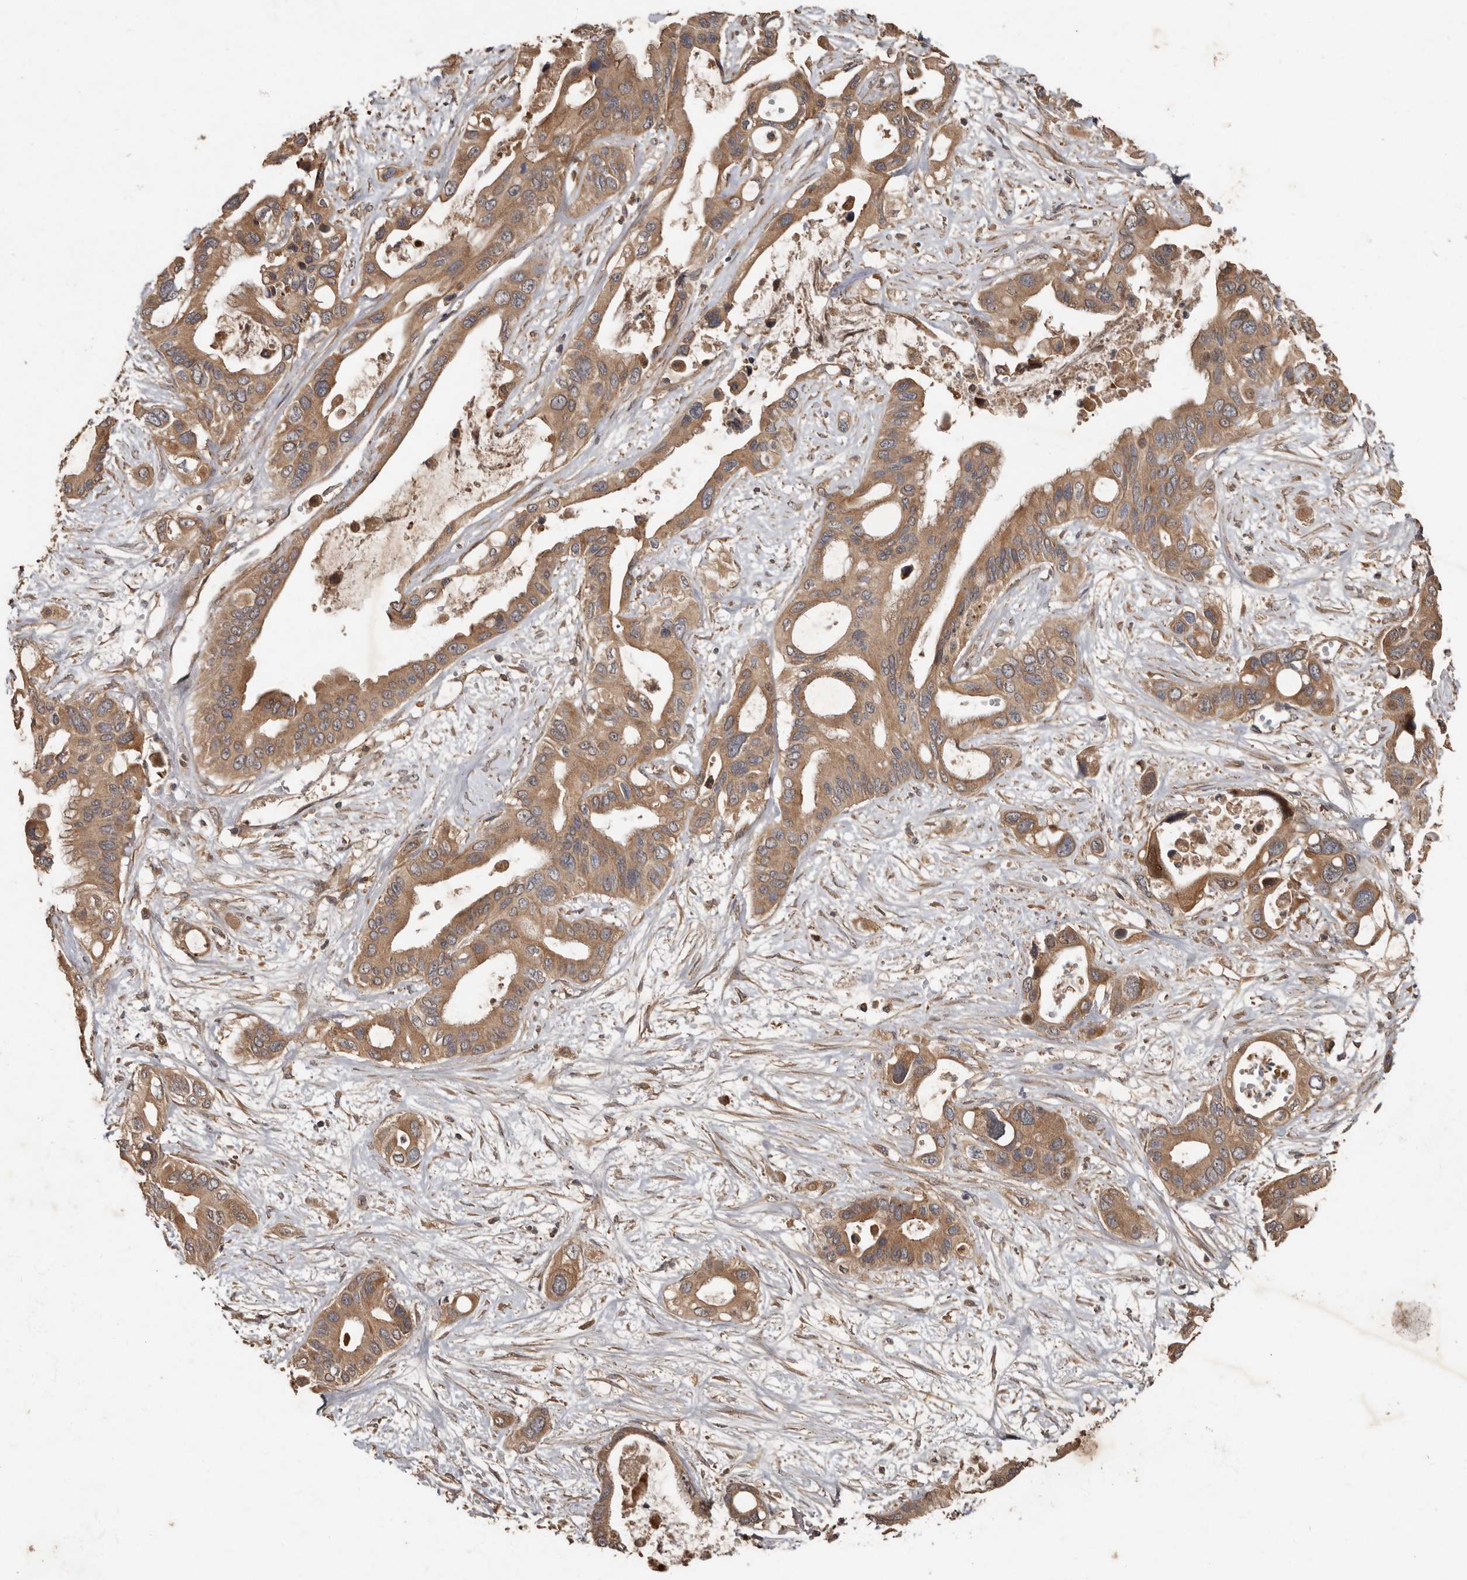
{"staining": {"intensity": "moderate", "quantity": ">75%", "location": "cytoplasmic/membranous,nuclear"}, "tissue": "pancreatic cancer", "cell_type": "Tumor cells", "image_type": "cancer", "snomed": [{"axis": "morphology", "description": "Adenocarcinoma, NOS"}, {"axis": "topography", "description": "Pancreas"}], "caption": "This micrograph exhibits IHC staining of human pancreatic cancer, with medium moderate cytoplasmic/membranous and nuclear expression in approximately >75% of tumor cells.", "gene": "KIF26B", "patient": {"sex": "male", "age": 66}}